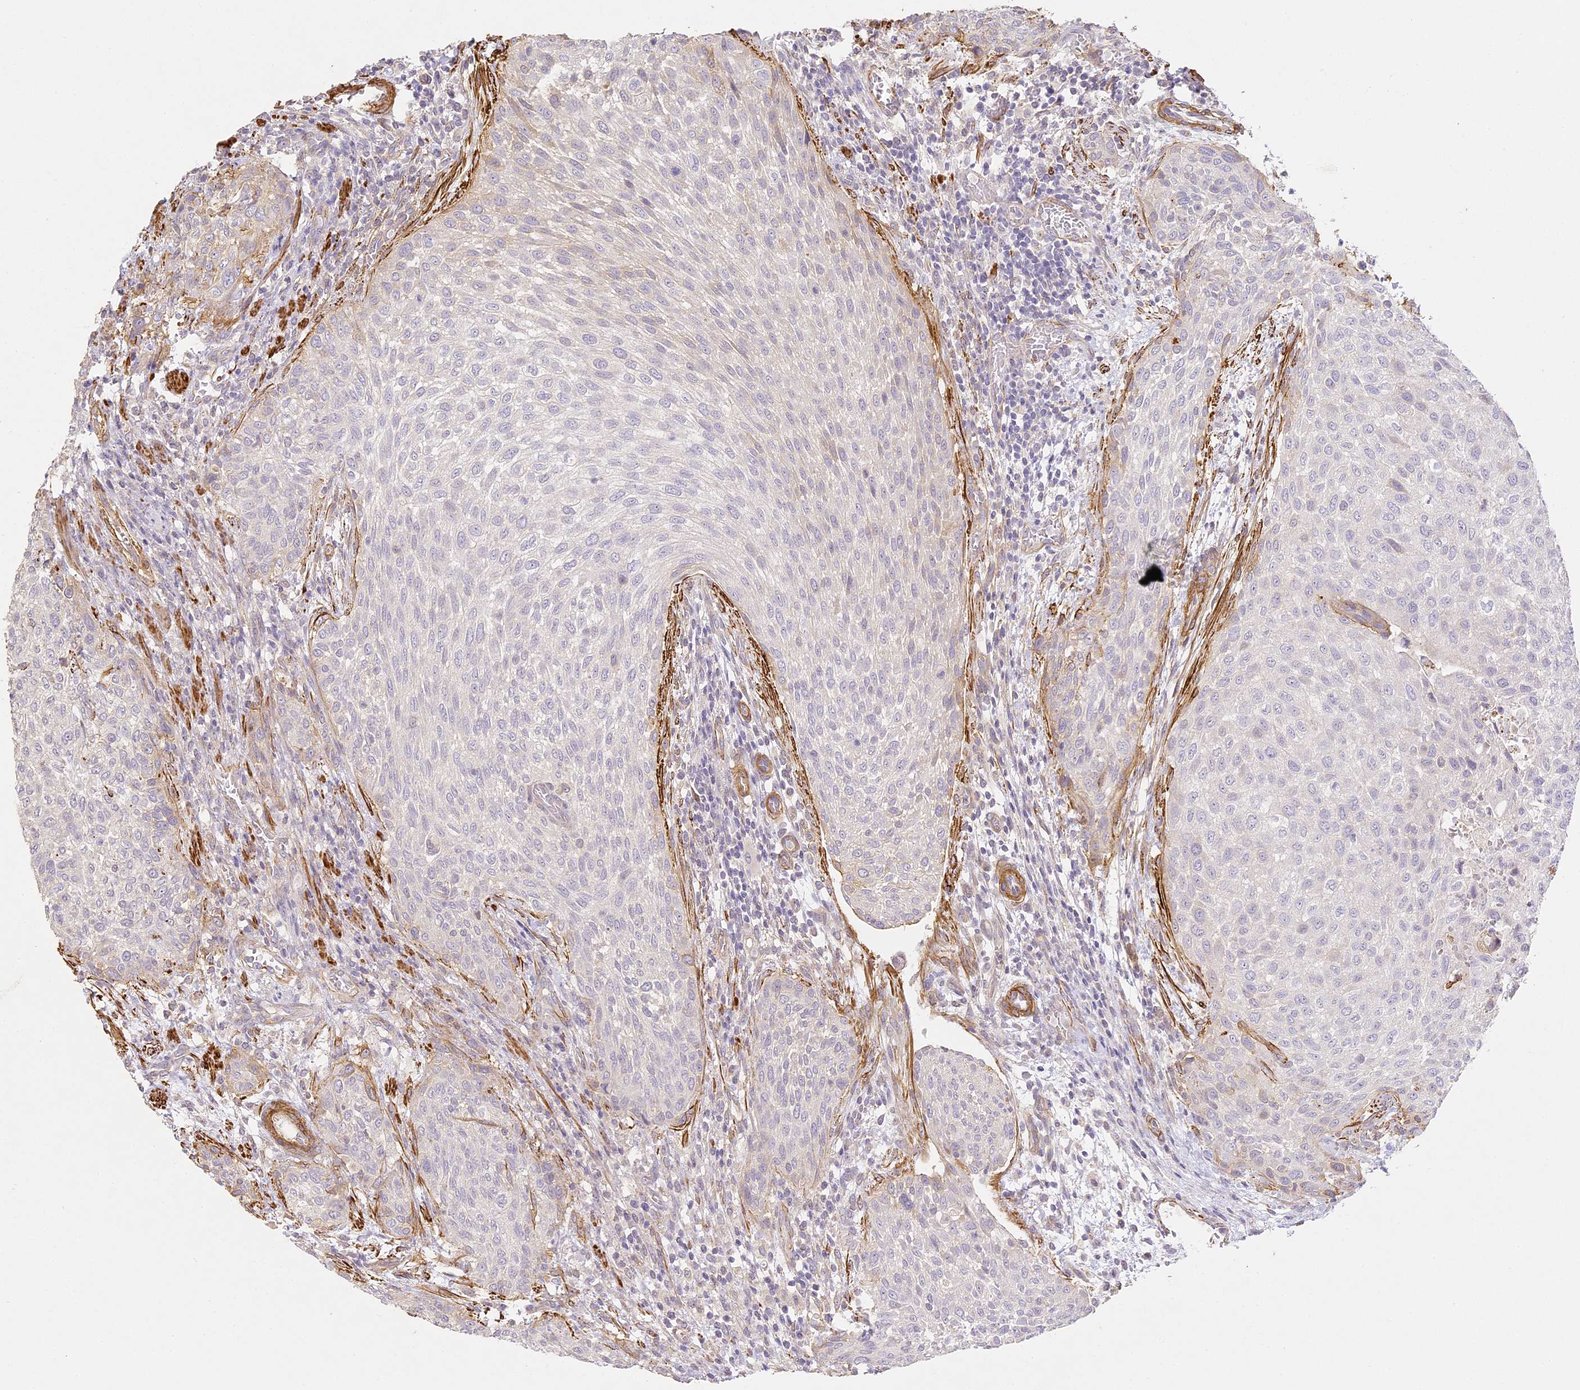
{"staining": {"intensity": "moderate", "quantity": "<25%", "location": "cytoplasmic/membranous"}, "tissue": "urothelial cancer", "cell_type": "Tumor cells", "image_type": "cancer", "snomed": [{"axis": "morphology", "description": "Urothelial carcinoma, High grade"}, {"axis": "topography", "description": "Urinary bladder"}], "caption": "Protein expression analysis of human urothelial cancer reveals moderate cytoplasmic/membranous expression in about <25% of tumor cells.", "gene": "MED28", "patient": {"sex": "male", "age": 35}}